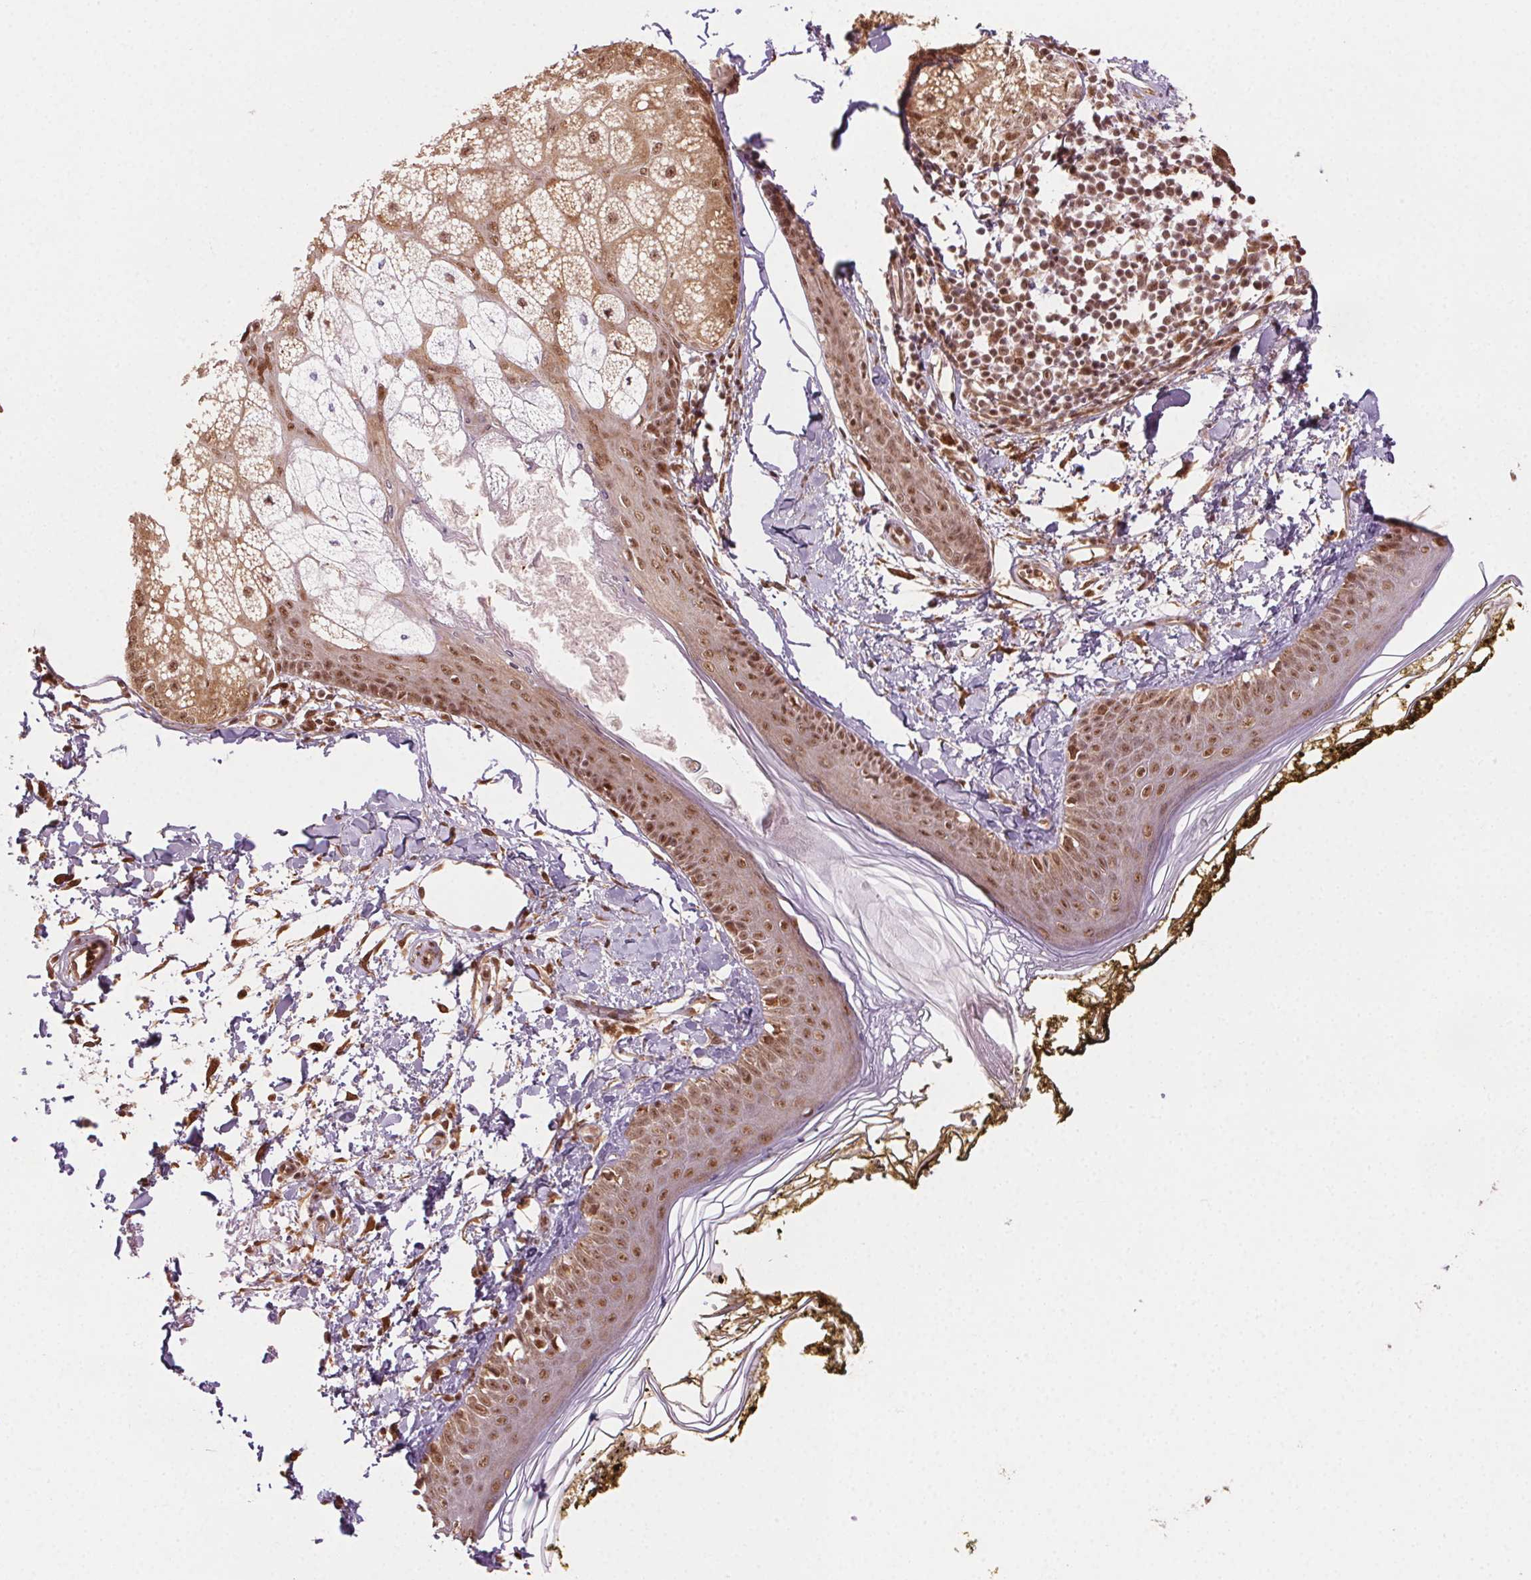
{"staining": {"intensity": "moderate", "quantity": ">75%", "location": "nuclear"}, "tissue": "skin", "cell_type": "Fibroblasts", "image_type": "normal", "snomed": [{"axis": "morphology", "description": "Normal tissue, NOS"}, {"axis": "topography", "description": "Skin"}], "caption": "Unremarkable skin shows moderate nuclear expression in about >75% of fibroblasts, visualized by immunohistochemistry.", "gene": "TREML4", "patient": {"sex": "male", "age": 76}}